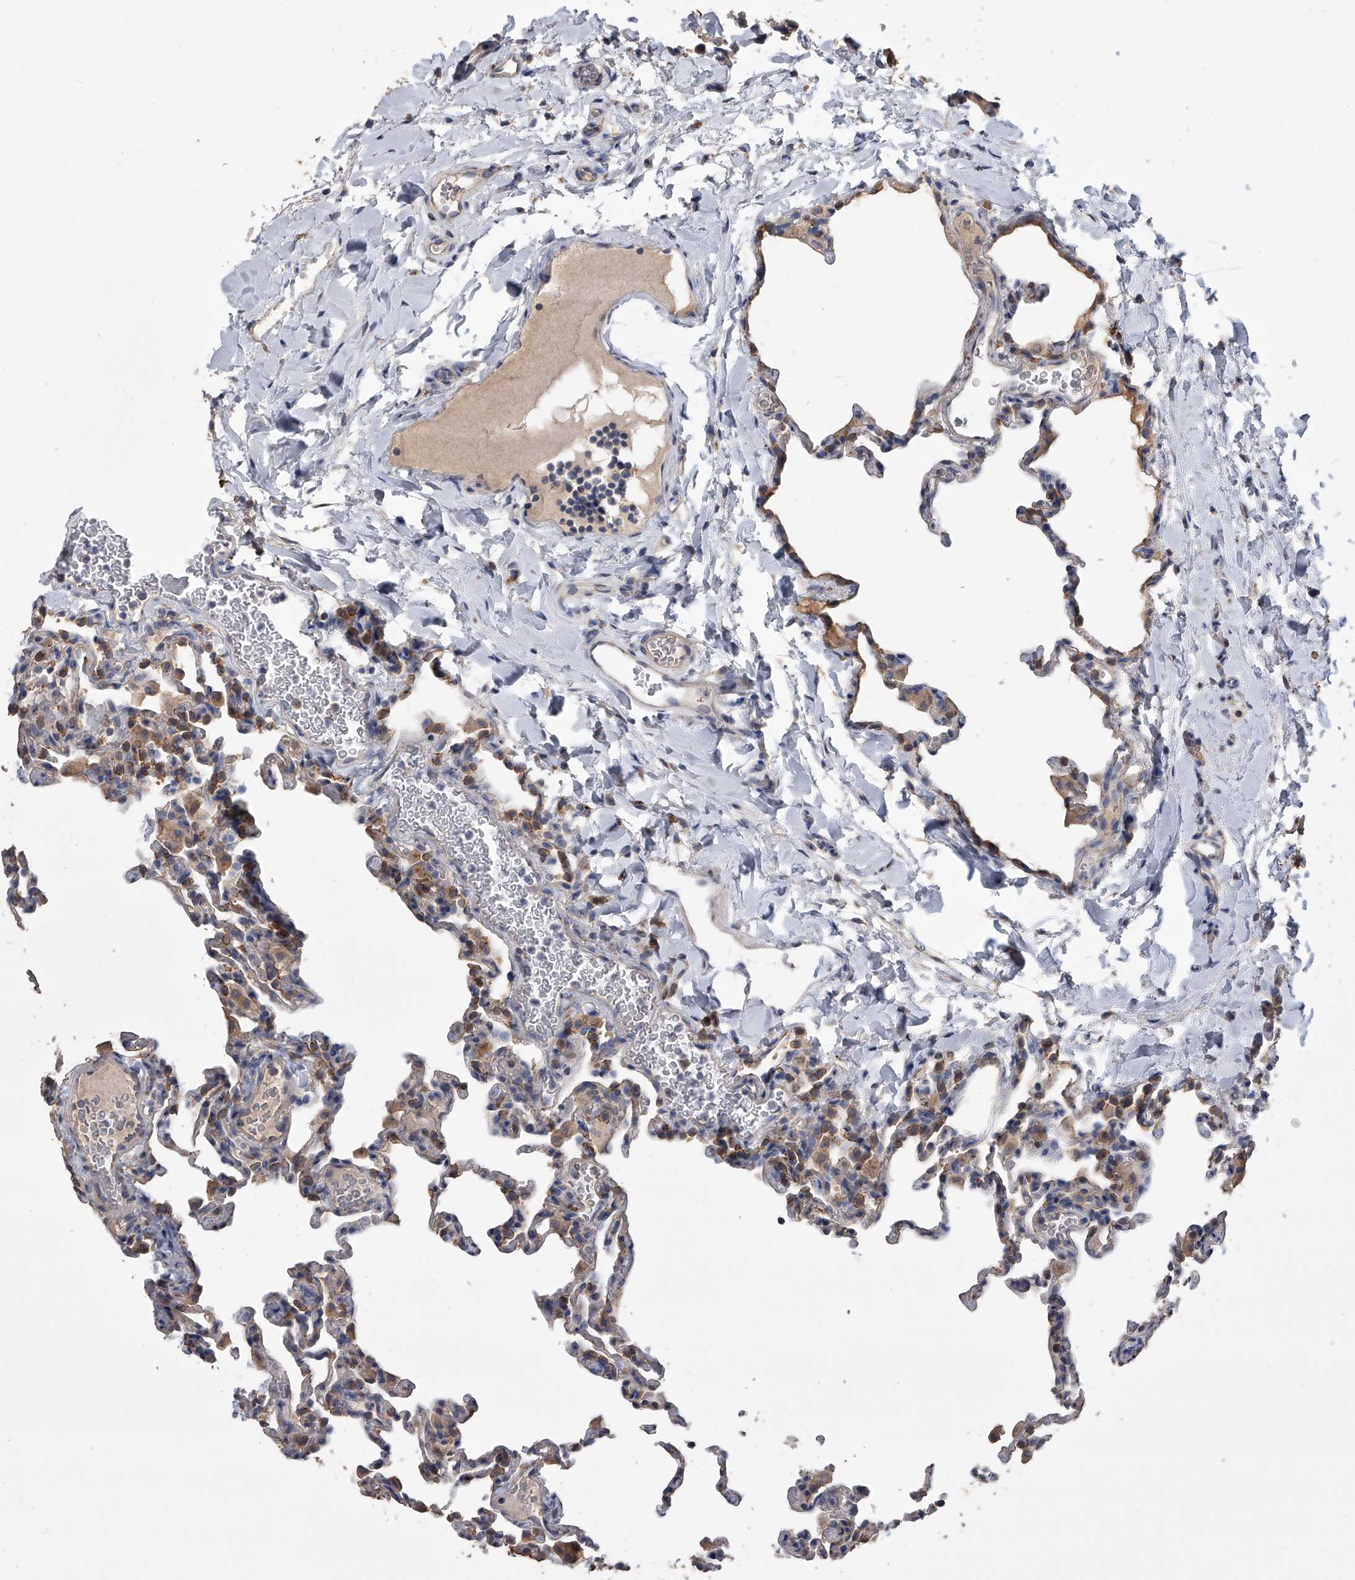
{"staining": {"intensity": "moderate", "quantity": "<25%", "location": "cytoplasmic/membranous"}, "tissue": "lung", "cell_type": "Alveolar cells", "image_type": "normal", "snomed": [{"axis": "morphology", "description": "Normal tissue, NOS"}, {"axis": "topography", "description": "Lung"}], "caption": "Human lung stained for a protein (brown) reveals moderate cytoplasmic/membranous positive positivity in approximately <25% of alveolar cells.", "gene": "ZNF343", "patient": {"sex": "male", "age": 20}}